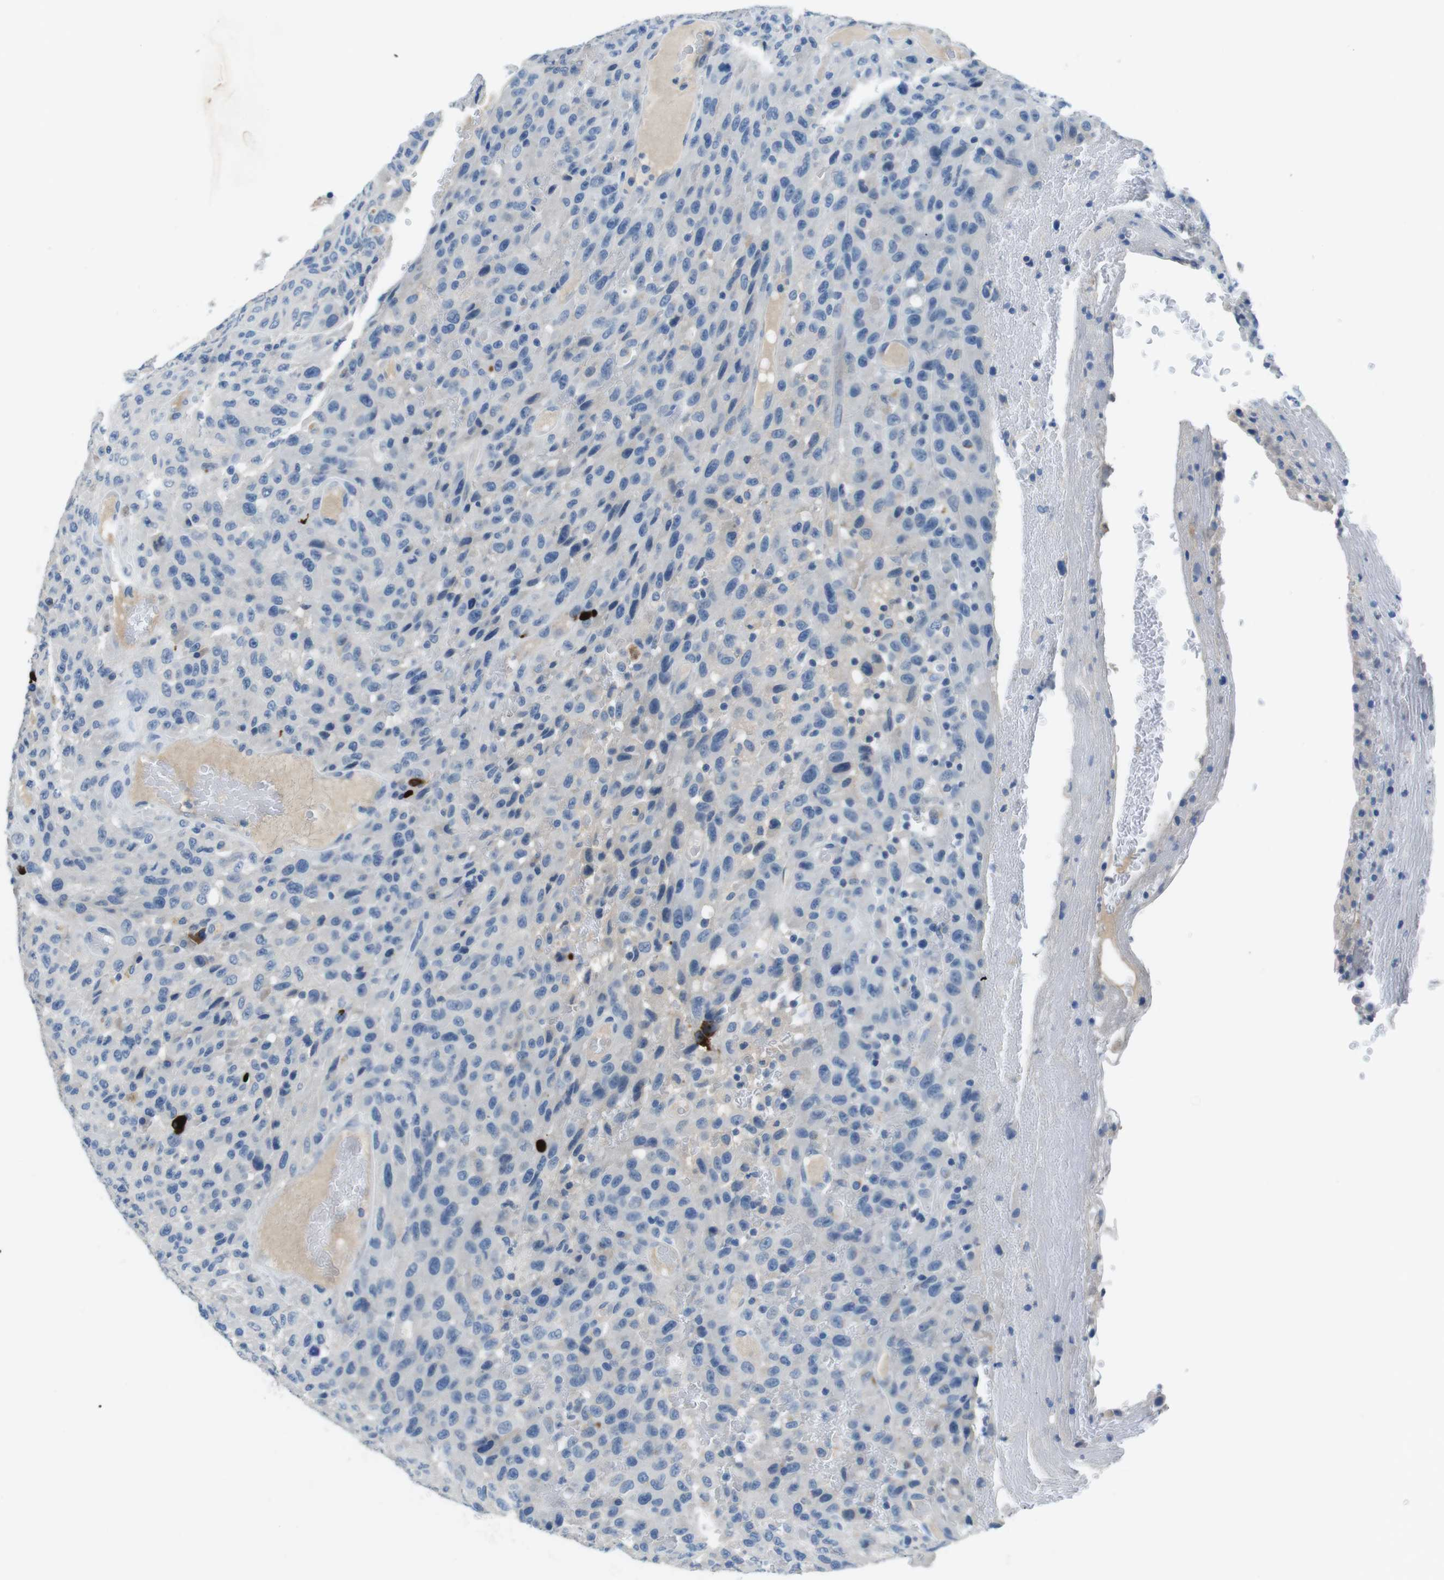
{"staining": {"intensity": "negative", "quantity": "none", "location": "none"}, "tissue": "urothelial cancer", "cell_type": "Tumor cells", "image_type": "cancer", "snomed": [{"axis": "morphology", "description": "Urothelial carcinoma, High grade"}, {"axis": "topography", "description": "Urinary bladder"}], "caption": "IHC of urothelial carcinoma (high-grade) shows no expression in tumor cells.", "gene": "SLC35A3", "patient": {"sex": "male", "age": 66}}